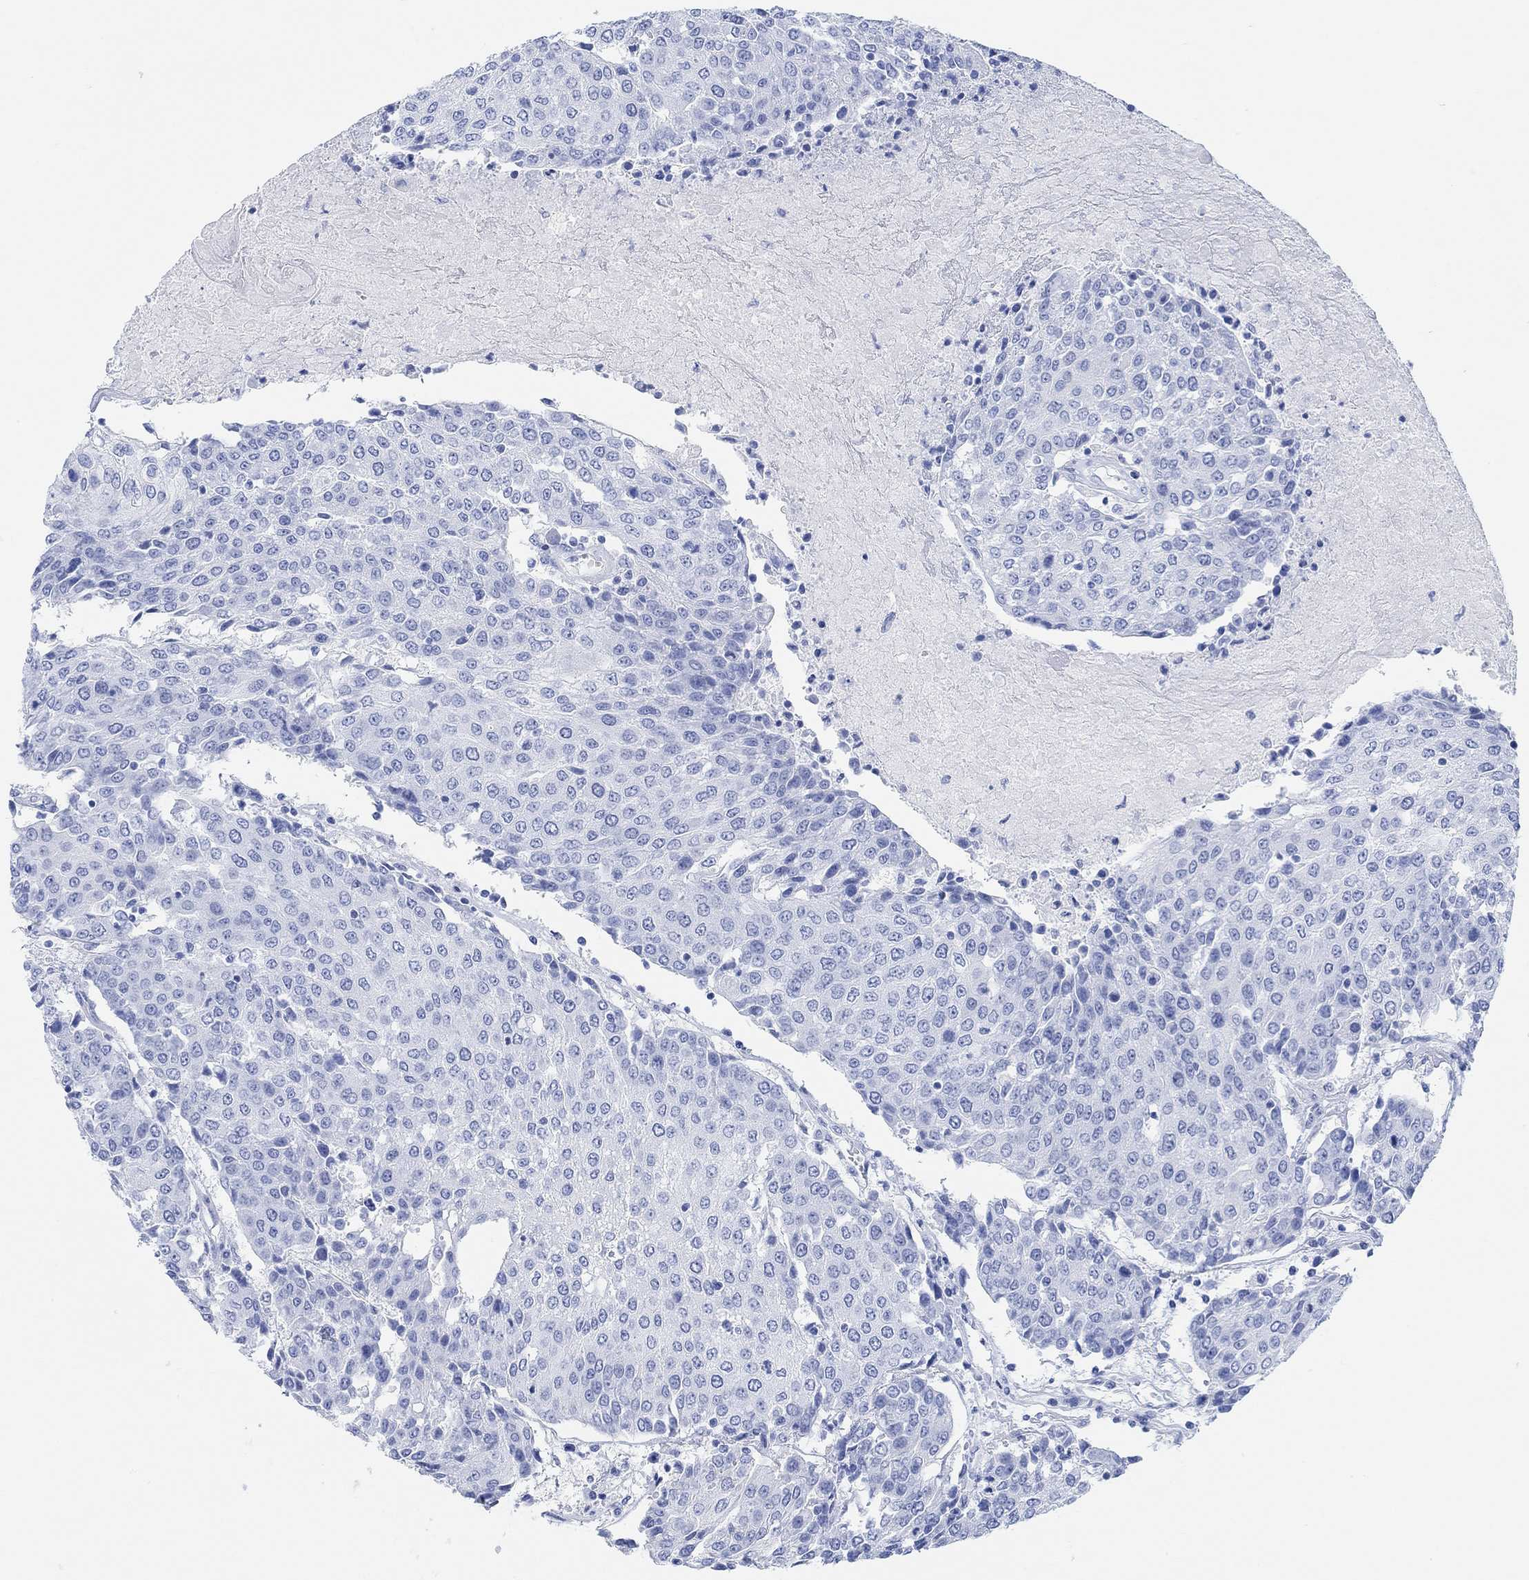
{"staining": {"intensity": "negative", "quantity": "none", "location": "none"}, "tissue": "urothelial cancer", "cell_type": "Tumor cells", "image_type": "cancer", "snomed": [{"axis": "morphology", "description": "Urothelial carcinoma, High grade"}, {"axis": "topography", "description": "Urinary bladder"}], "caption": "Tumor cells show no significant staining in urothelial cancer.", "gene": "ANKRD33", "patient": {"sex": "female", "age": 85}}